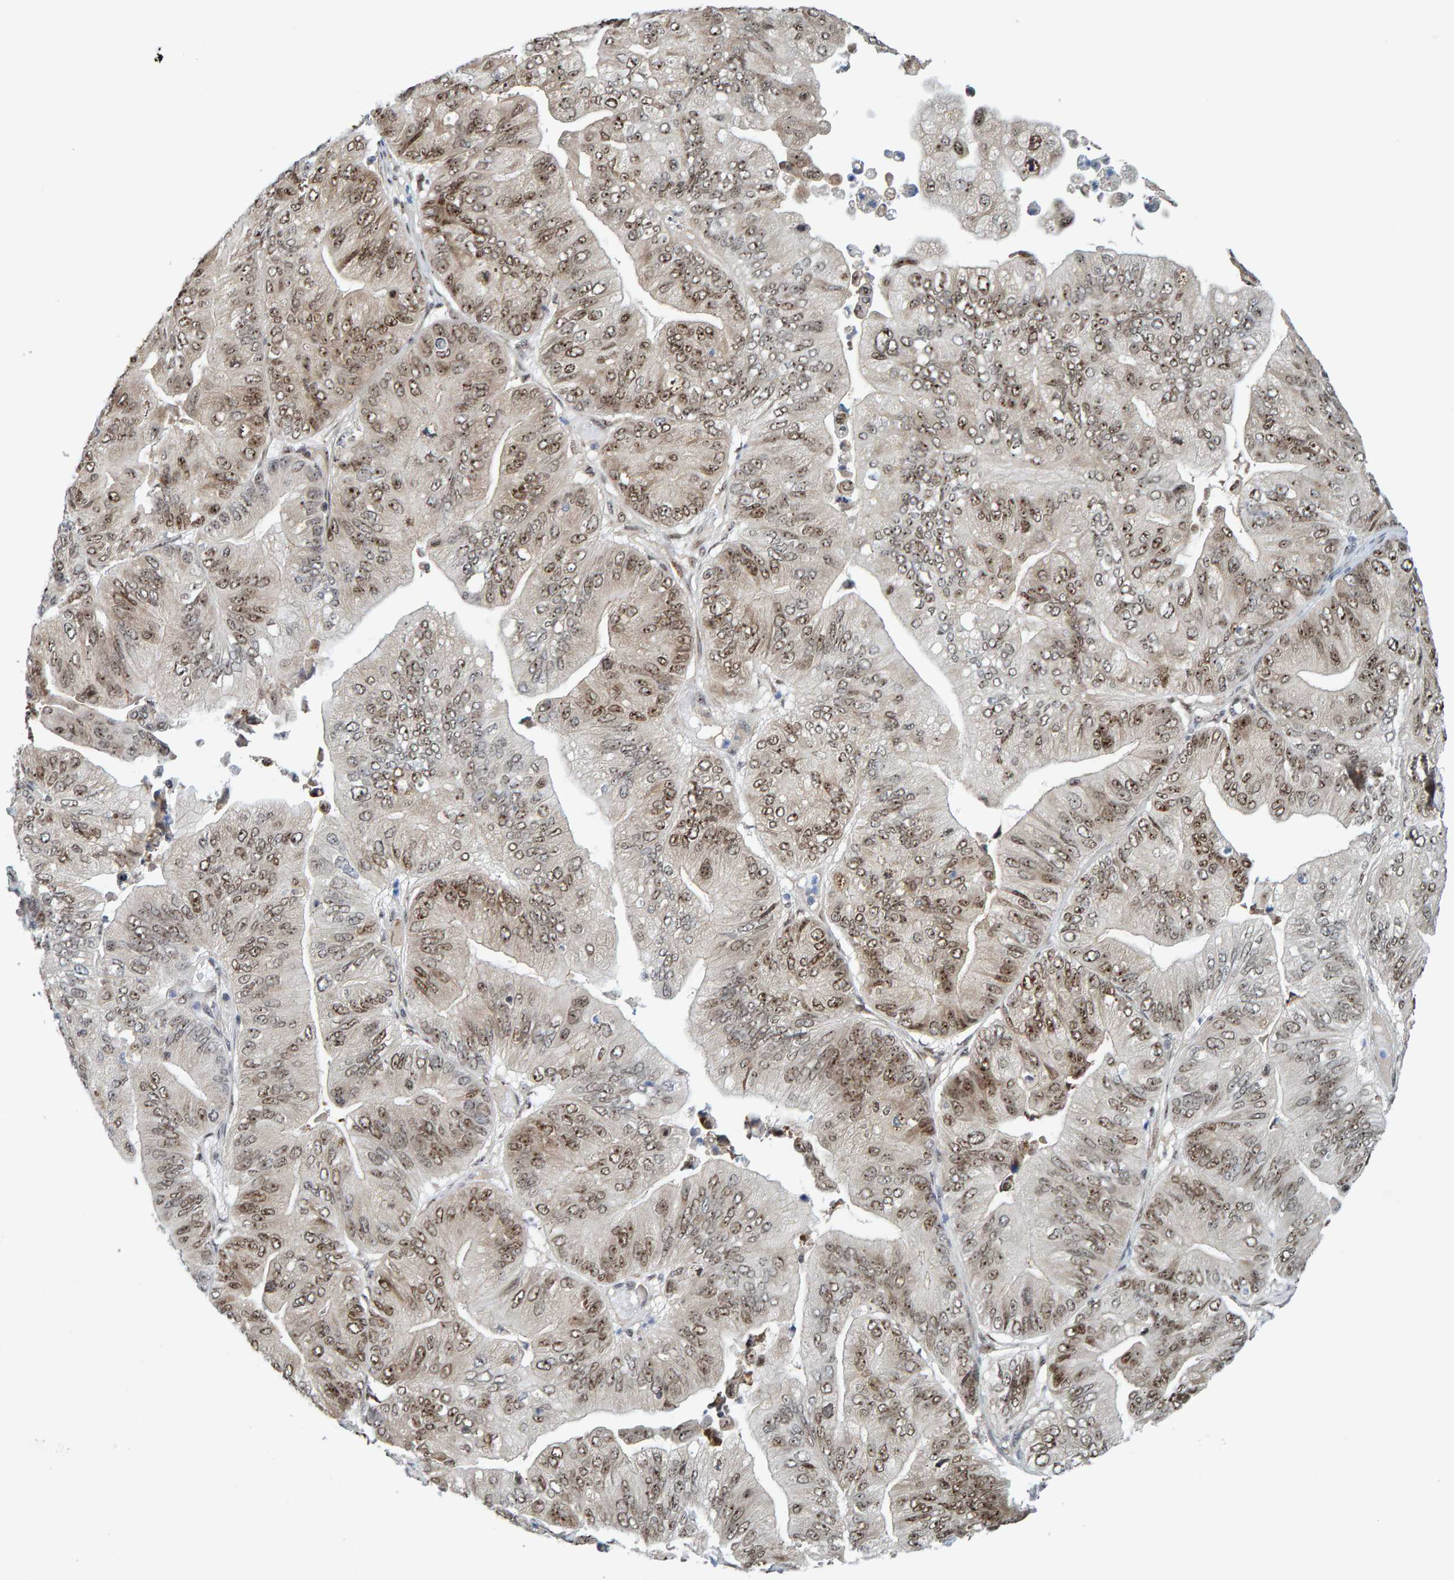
{"staining": {"intensity": "moderate", "quantity": ">75%", "location": "cytoplasmic/membranous,nuclear"}, "tissue": "ovarian cancer", "cell_type": "Tumor cells", "image_type": "cancer", "snomed": [{"axis": "morphology", "description": "Cystadenocarcinoma, mucinous, NOS"}, {"axis": "topography", "description": "Ovary"}], "caption": "An image showing moderate cytoplasmic/membranous and nuclear expression in approximately >75% of tumor cells in ovarian cancer (mucinous cystadenocarcinoma), as visualized by brown immunohistochemical staining.", "gene": "POLR1E", "patient": {"sex": "female", "age": 61}}